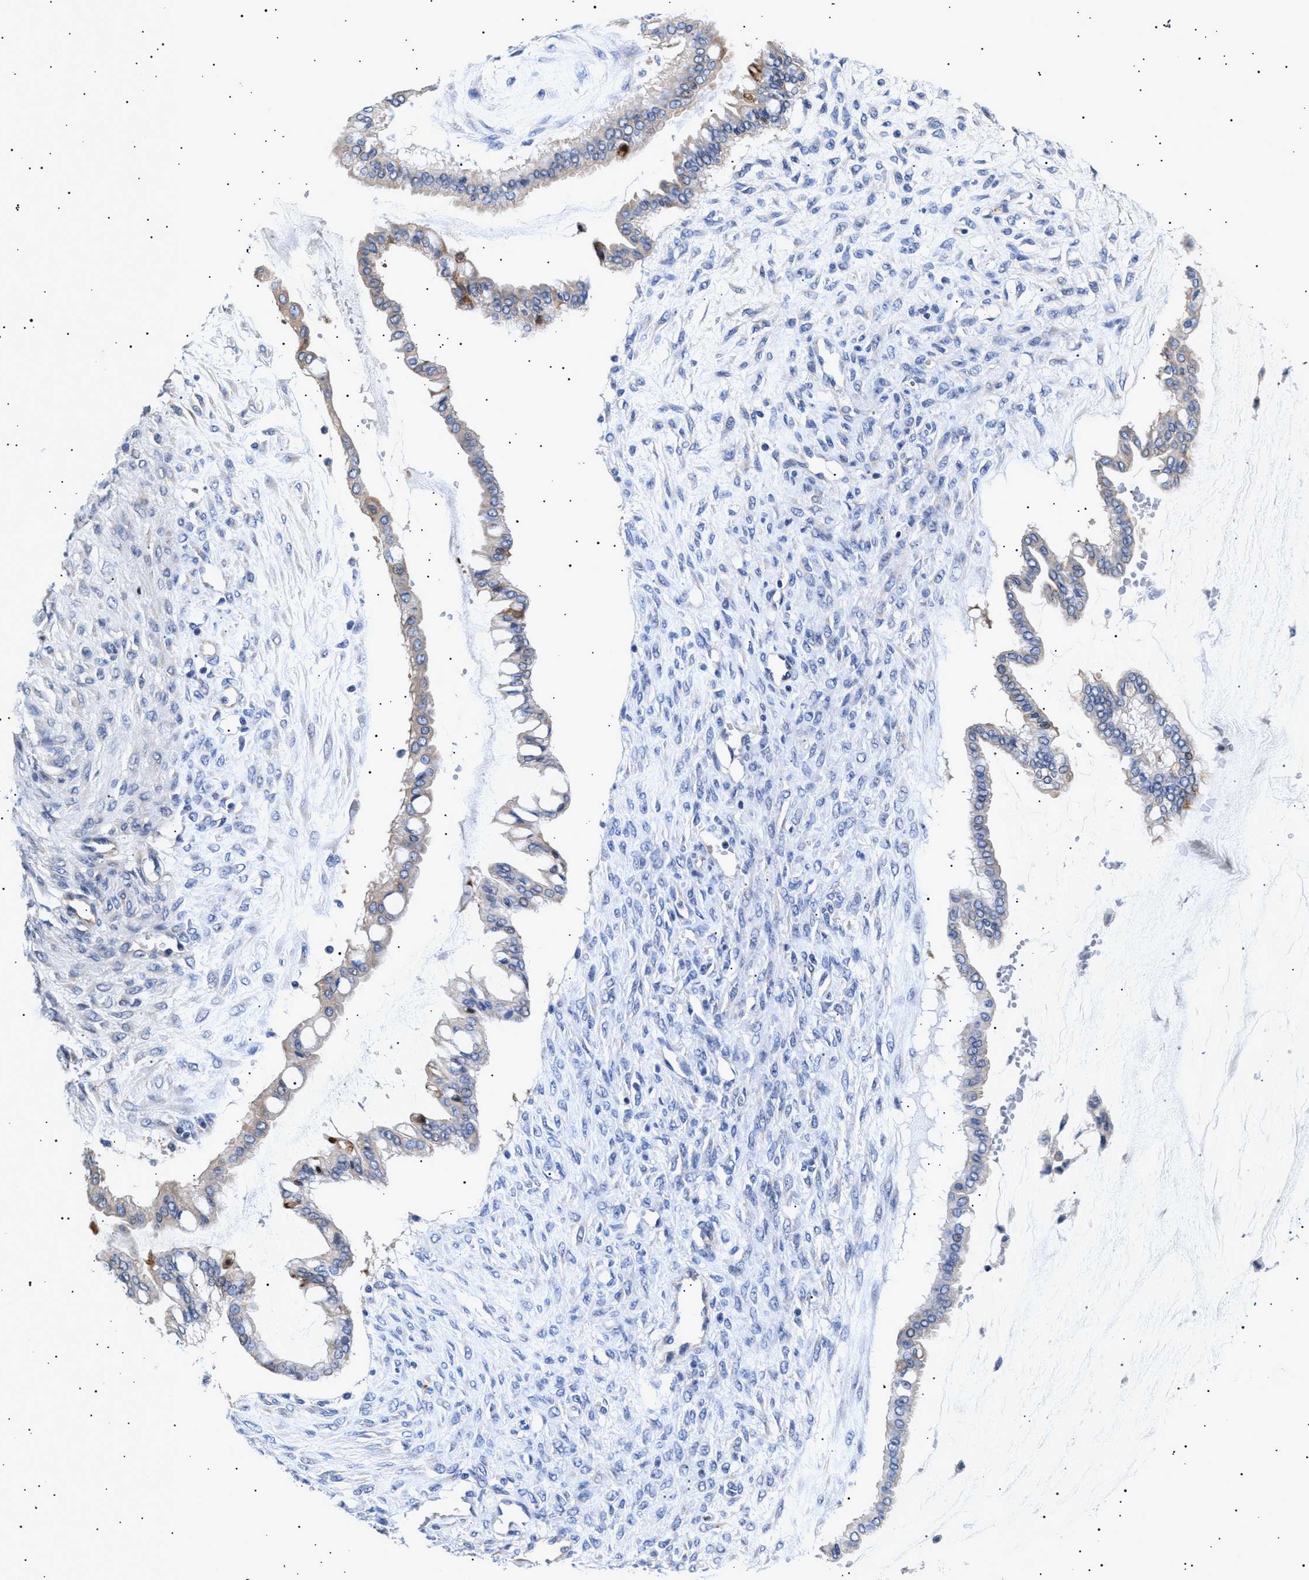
{"staining": {"intensity": "negative", "quantity": "none", "location": "none"}, "tissue": "ovarian cancer", "cell_type": "Tumor cells", "image_type": "cancer", "snomed": [{"axis": "morphology", "description": "Cystadenocarcinoma, mucinous, NOS"}, {"axis": "topography", "description": "Ovary"}], "caption": "An image of ovarian cancer (mucinous cystadenocarcinoma) stained for a protein demonstrates no brown staining in tumor cells.", "gene": "HEMGN", "patient": {"sex": "female", "age": 73}}